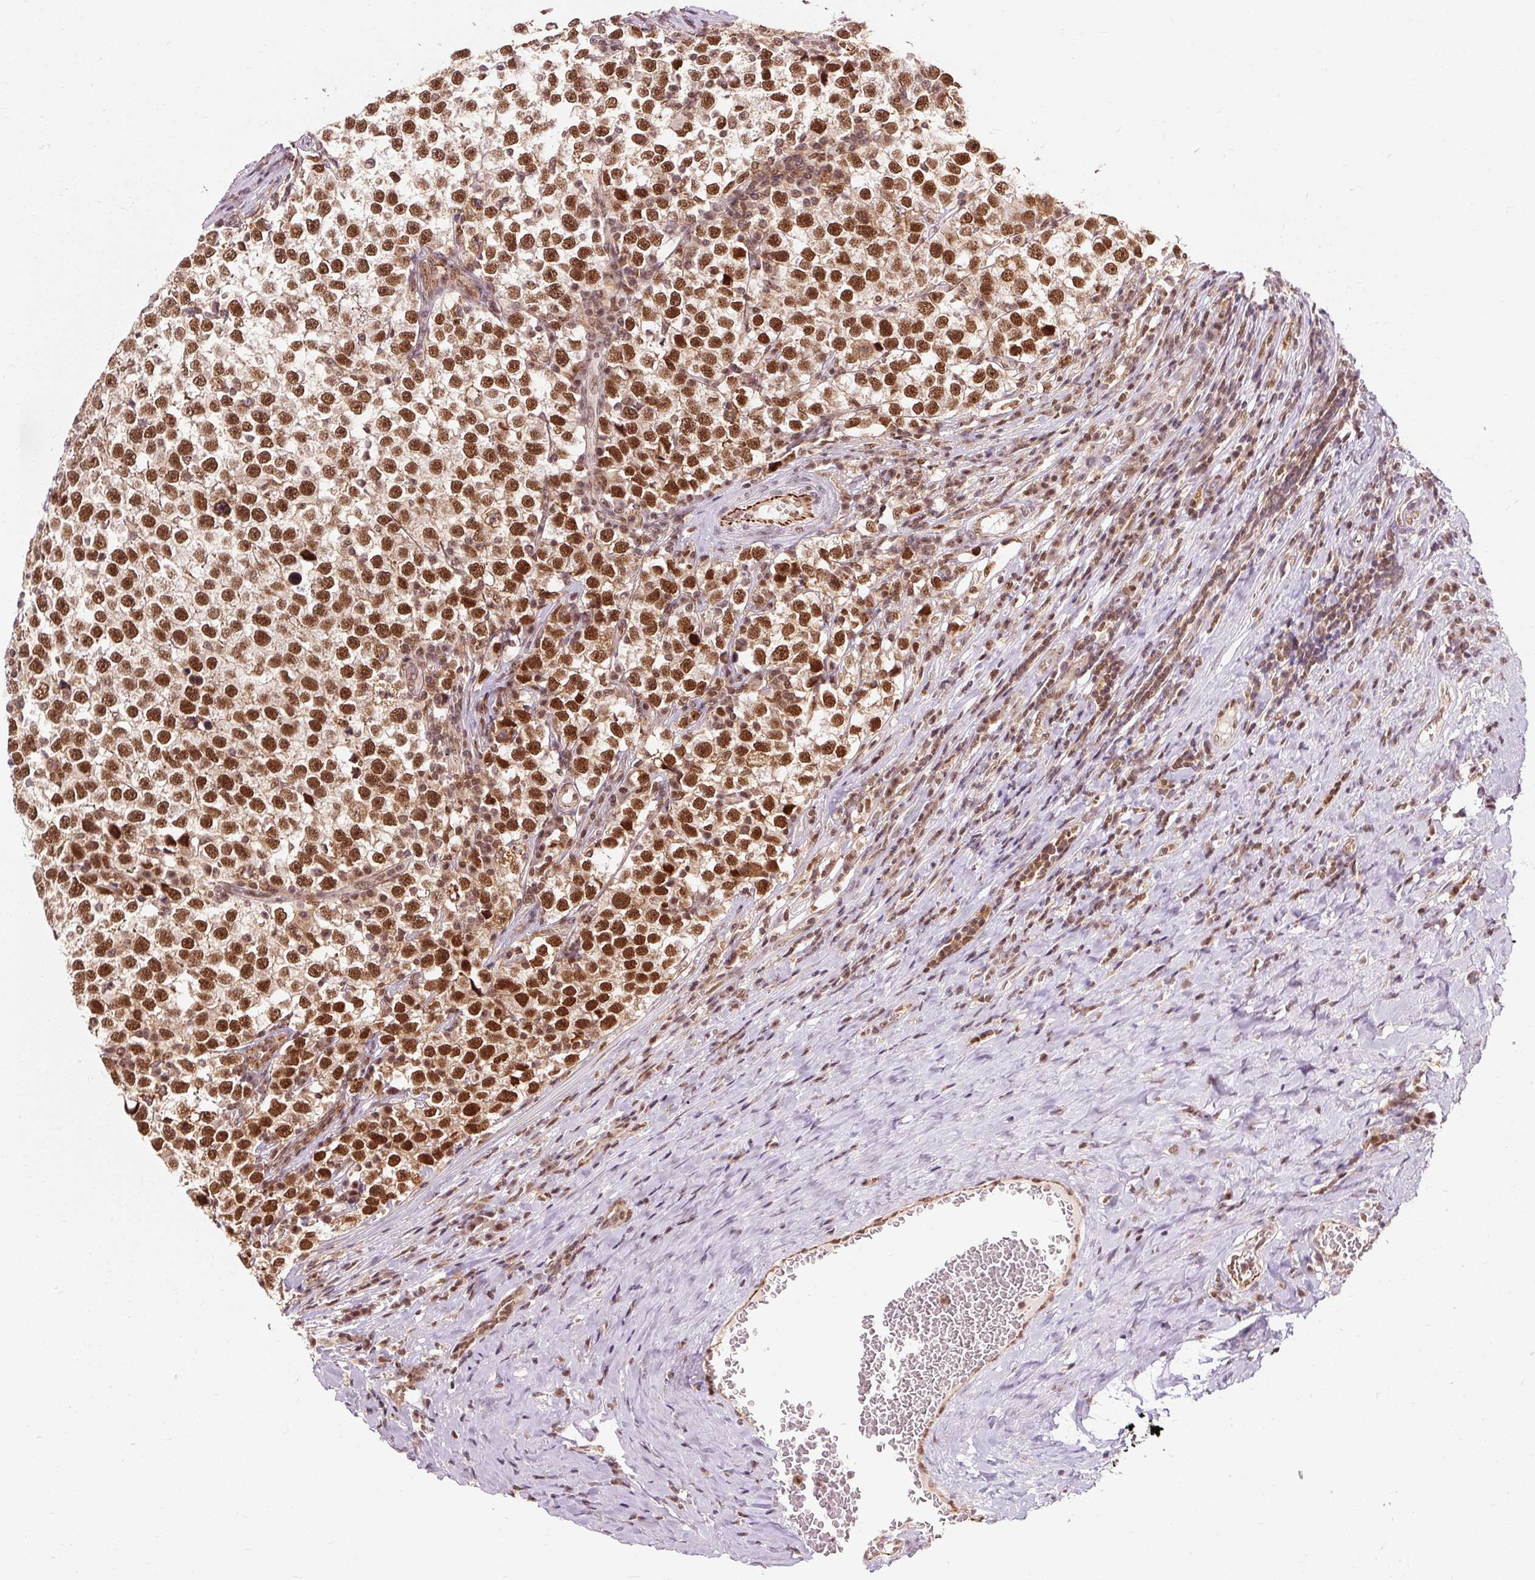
{"staining": {"intensity": "strong", "quantity": ">75%", "location": "nuclear"}, "tissue": "testis cancer", "cell_type": "Tumor cells", "image_type": "cancer", "snomed": [{"axis": "morphology", "description": "Normal tissue, NOS"}, {"axis": "morphology", "description": "Seminoma, NOS"}, {"axis": "topography", "description": "Testis"}], "caption": "Human testis cancer stained with a brown dye reveals strong nuclear positive expression in approximately >75% of tumor cells.", "gene": "CSTF1", "patient": {"sex": "male", "age": 43}}